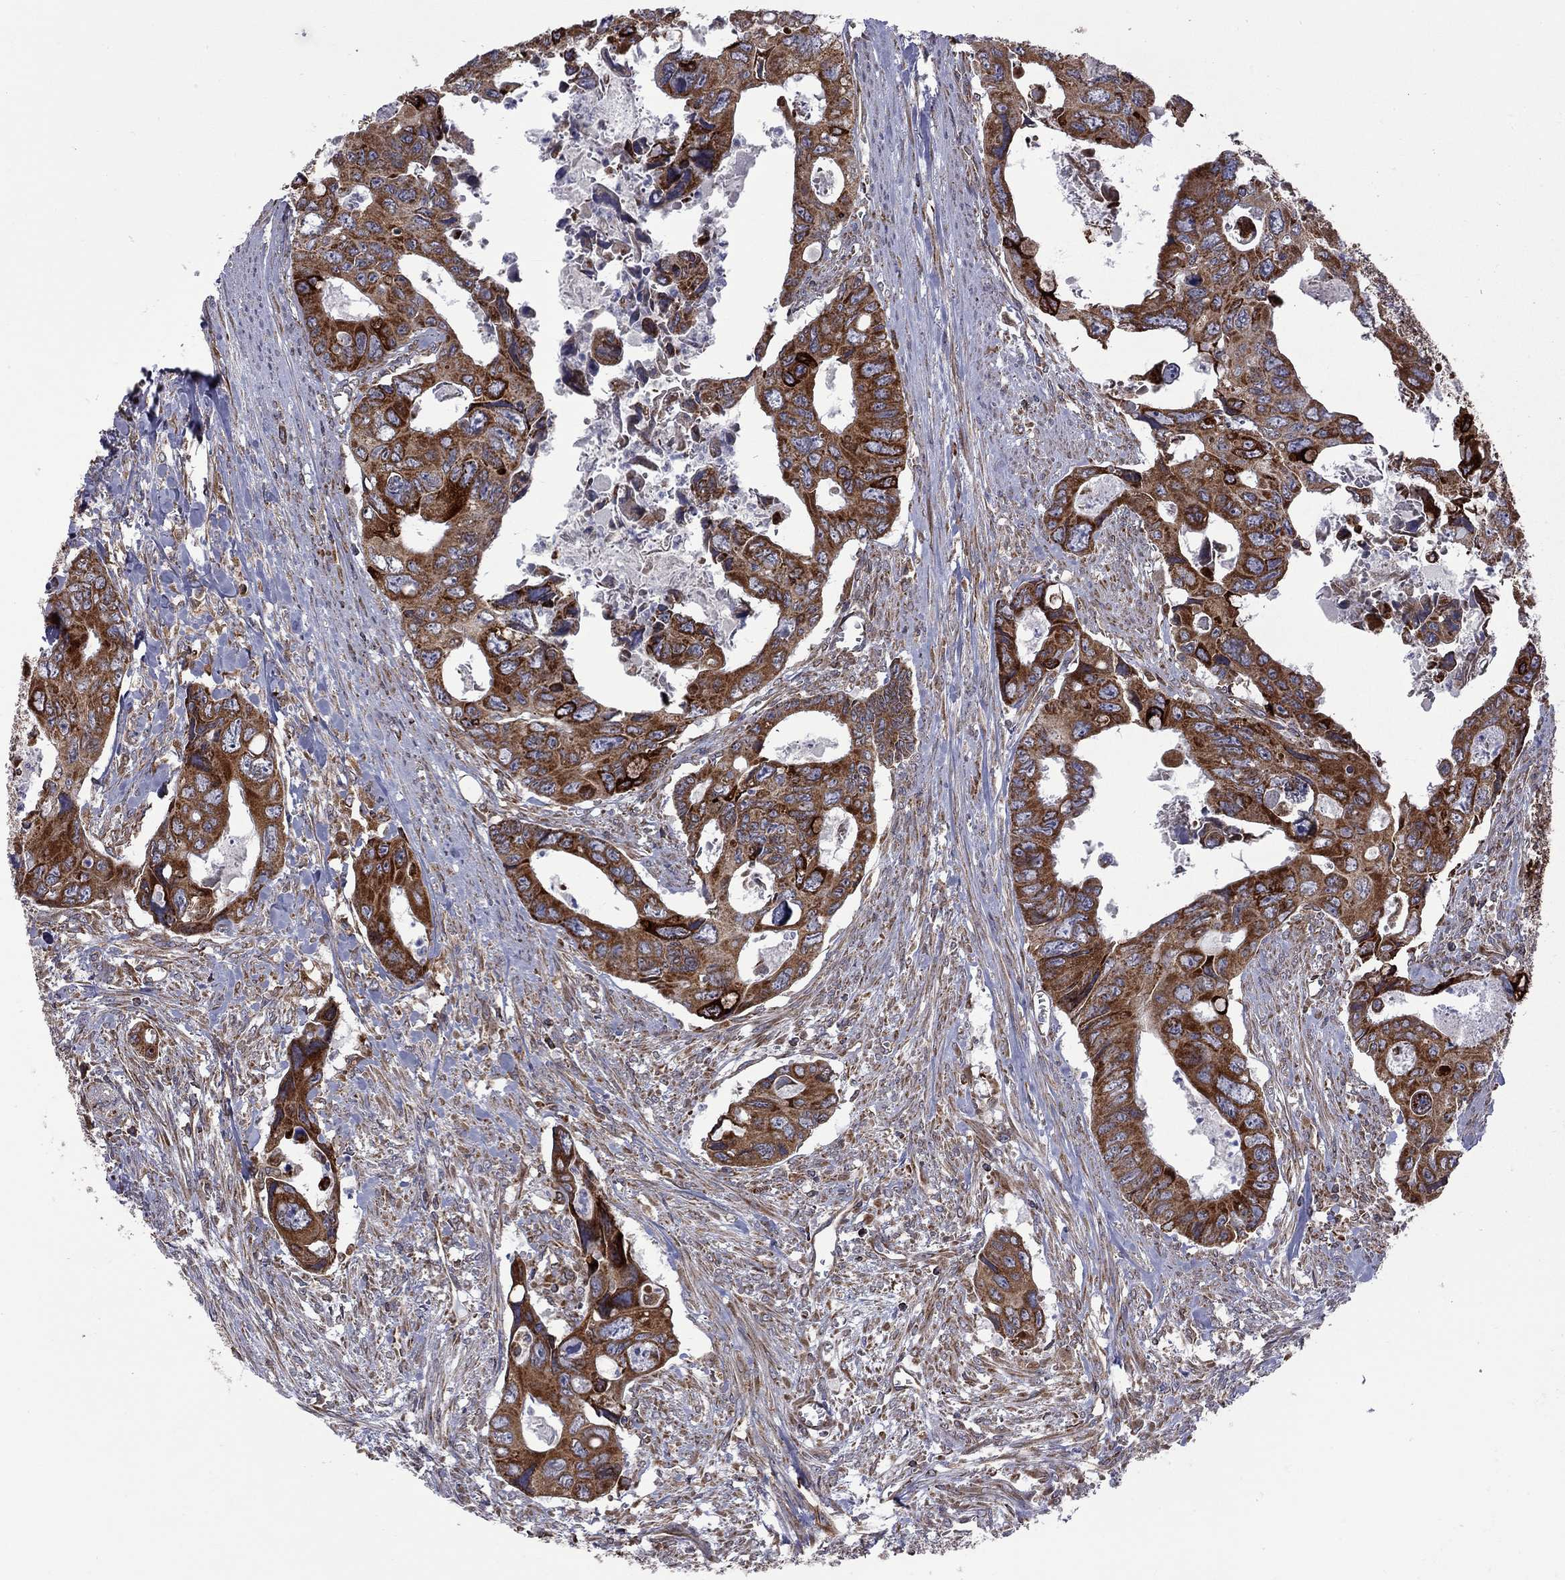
{"staining": {"intensity": "strong", "quantity": "25%-75%", "location": "cytoplasmic/membranous"}, "tissue": "colorectal cancer", "cell_type": "Tumor cells", "image_type": "cancer", "snomed": [{"axis": "morphology", "description": "Adenocarcinoma, NOS"}, {"axis": "topography", "description": "Rectum"}], "caption": "Protein expression analysis of colorectal adenocarcinoma exhibits strong cytoplasmic/membranous expression in about 25%-75% of tumor cells. (IHC, brightfield microscopy, high magnification).", "gene": "CLPTM1", "patient": {"sex": "male", "age": 62}}